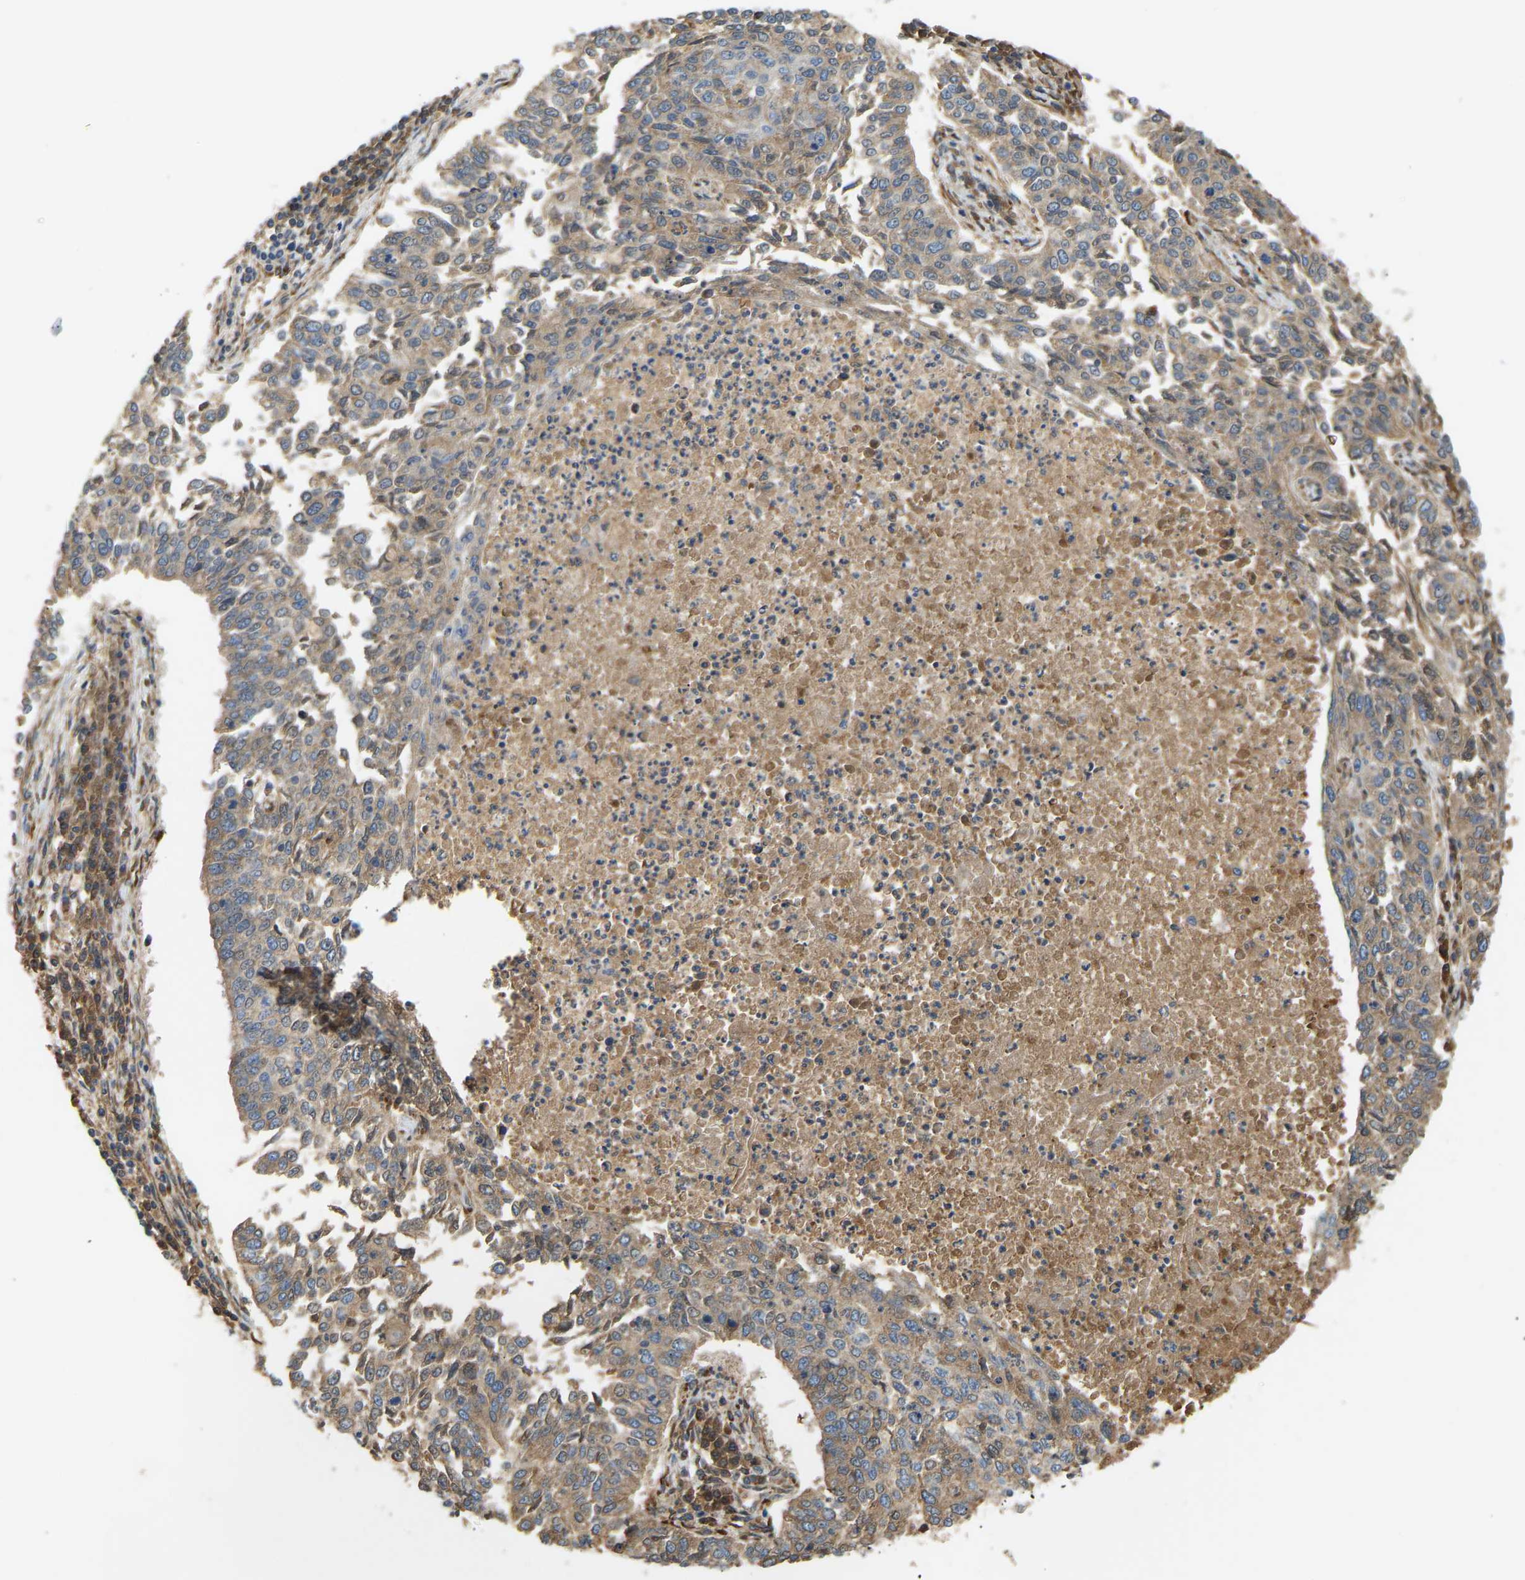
{"staining": {"intensity": "weak", "quantity": ">75%", "location": "cytoplasmic/membranous"}, "tissue": "lung cancer", "cell_type": "Tumor cells", "image_type": "cancer", "snomed": [{"axis": "morphology", "description": "Normal tissue, NOS"}, {"axis": "morphology", "description": "Squamous cell carcinoma, NOS"}, {"axis": "topography", "description": "Cartilage tissue"}, {"axis": "topography", "description": "Bronchus"}, {"axis": "topography", "description": "Lung"}], "caption": "Squamous cell carcinoma (lung) stained with DAB (3,3'-diaminobenzidine) immunohistochemistry (IHC) exhibits low levels of weak cytoplasmic/membranous positivity in about >75% of tumor cells.", "gene": "PTCD1", "patient": {"sex": "female", "age": 49}}